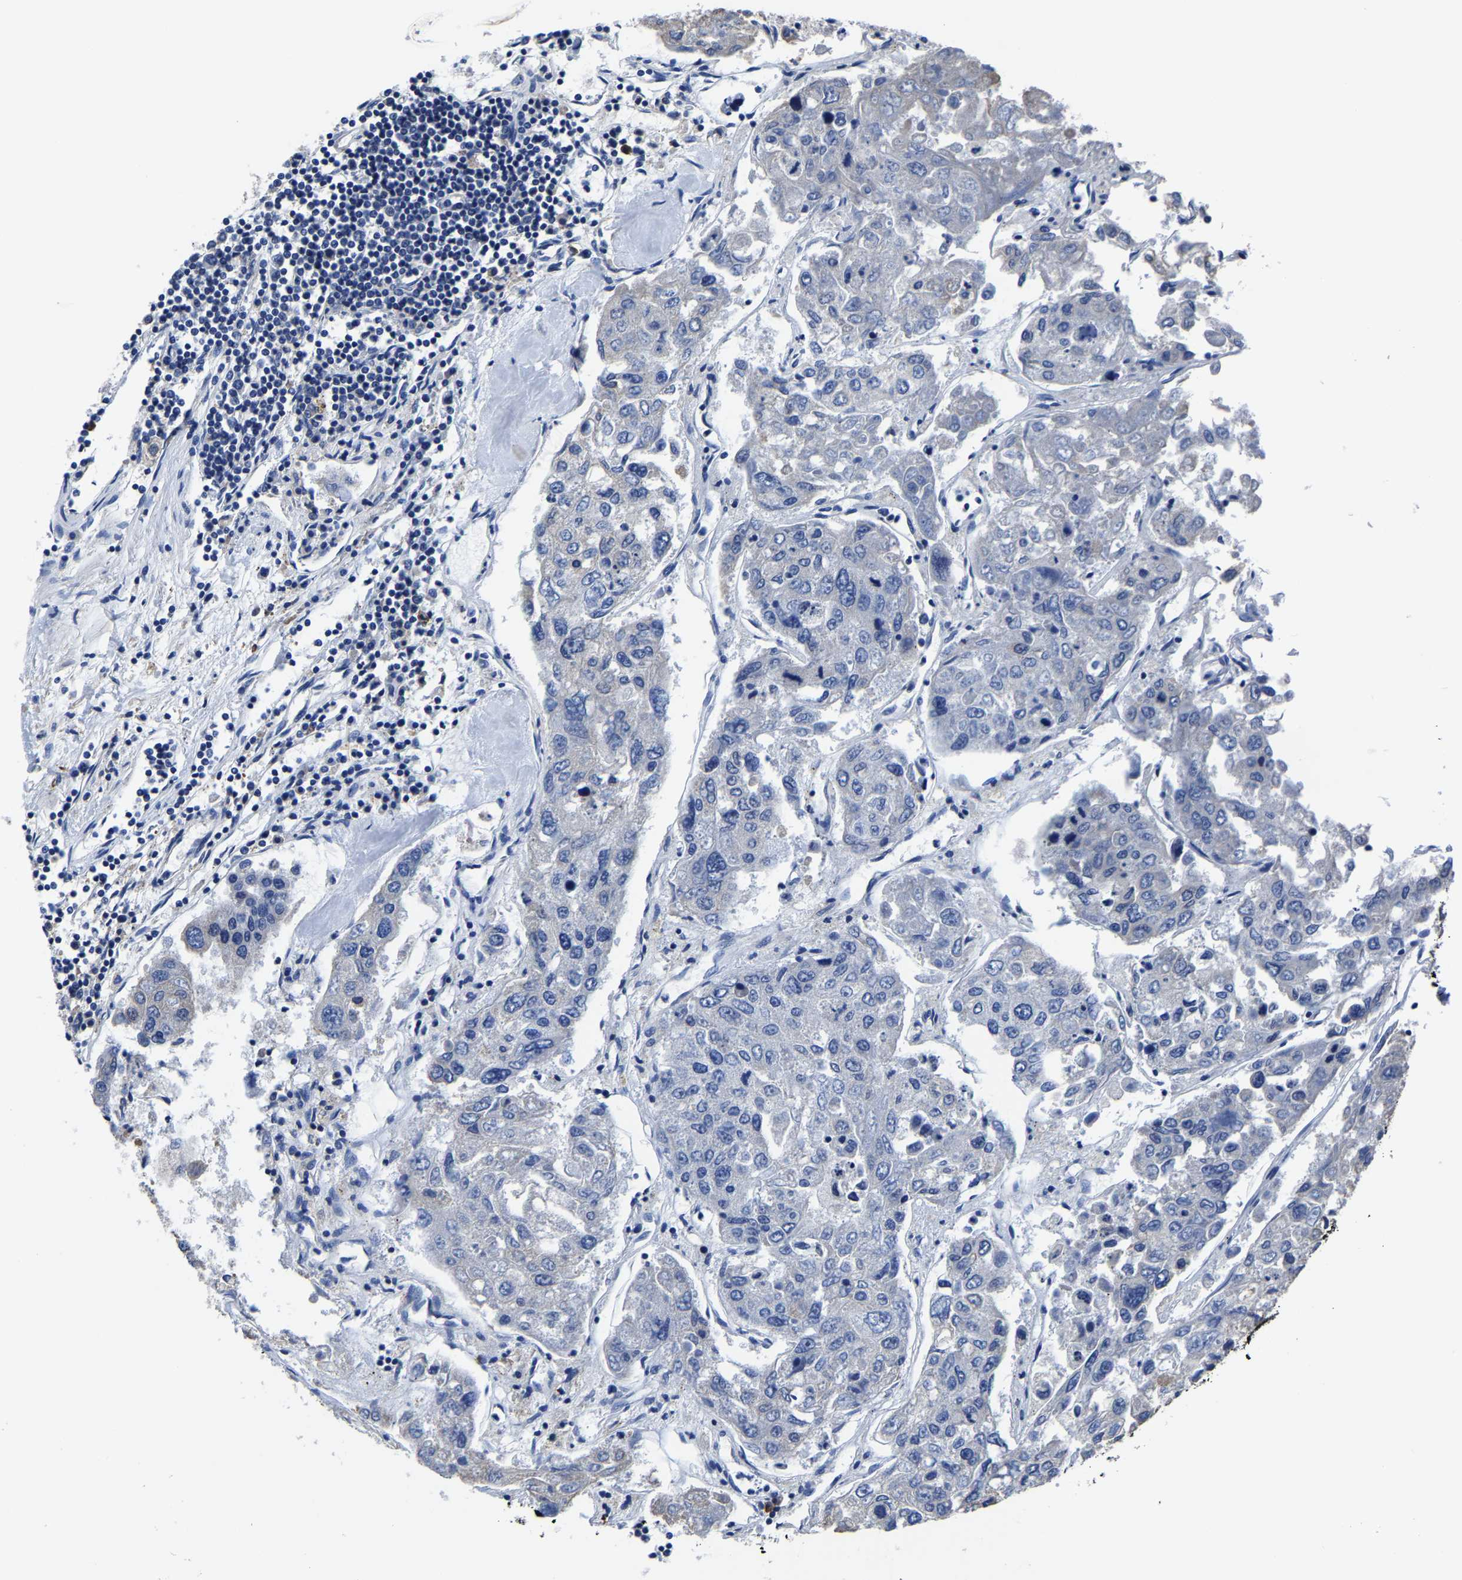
{"staining": {"intensity": "negative", "quantity": "none", "location": "none"}, "tissue": "urothelial cancer", "cell_type": "Tumor cells", "image_type": "cancer", "snomed": [{"axis": "morphology", "description": "Urothelial carcinoma, High grade"}, {"axis": "topography", "description": "Lymph node"}, {"axis": "topography", "description": "Urinary bladder"}], "caption": "DAB immunohistochemical staining of urothelial carcinoma (high-grade) shows no significant positivity in tumor cells.", "gene": "SRPK2", "patient": {"sex": "male", "age": 51}}